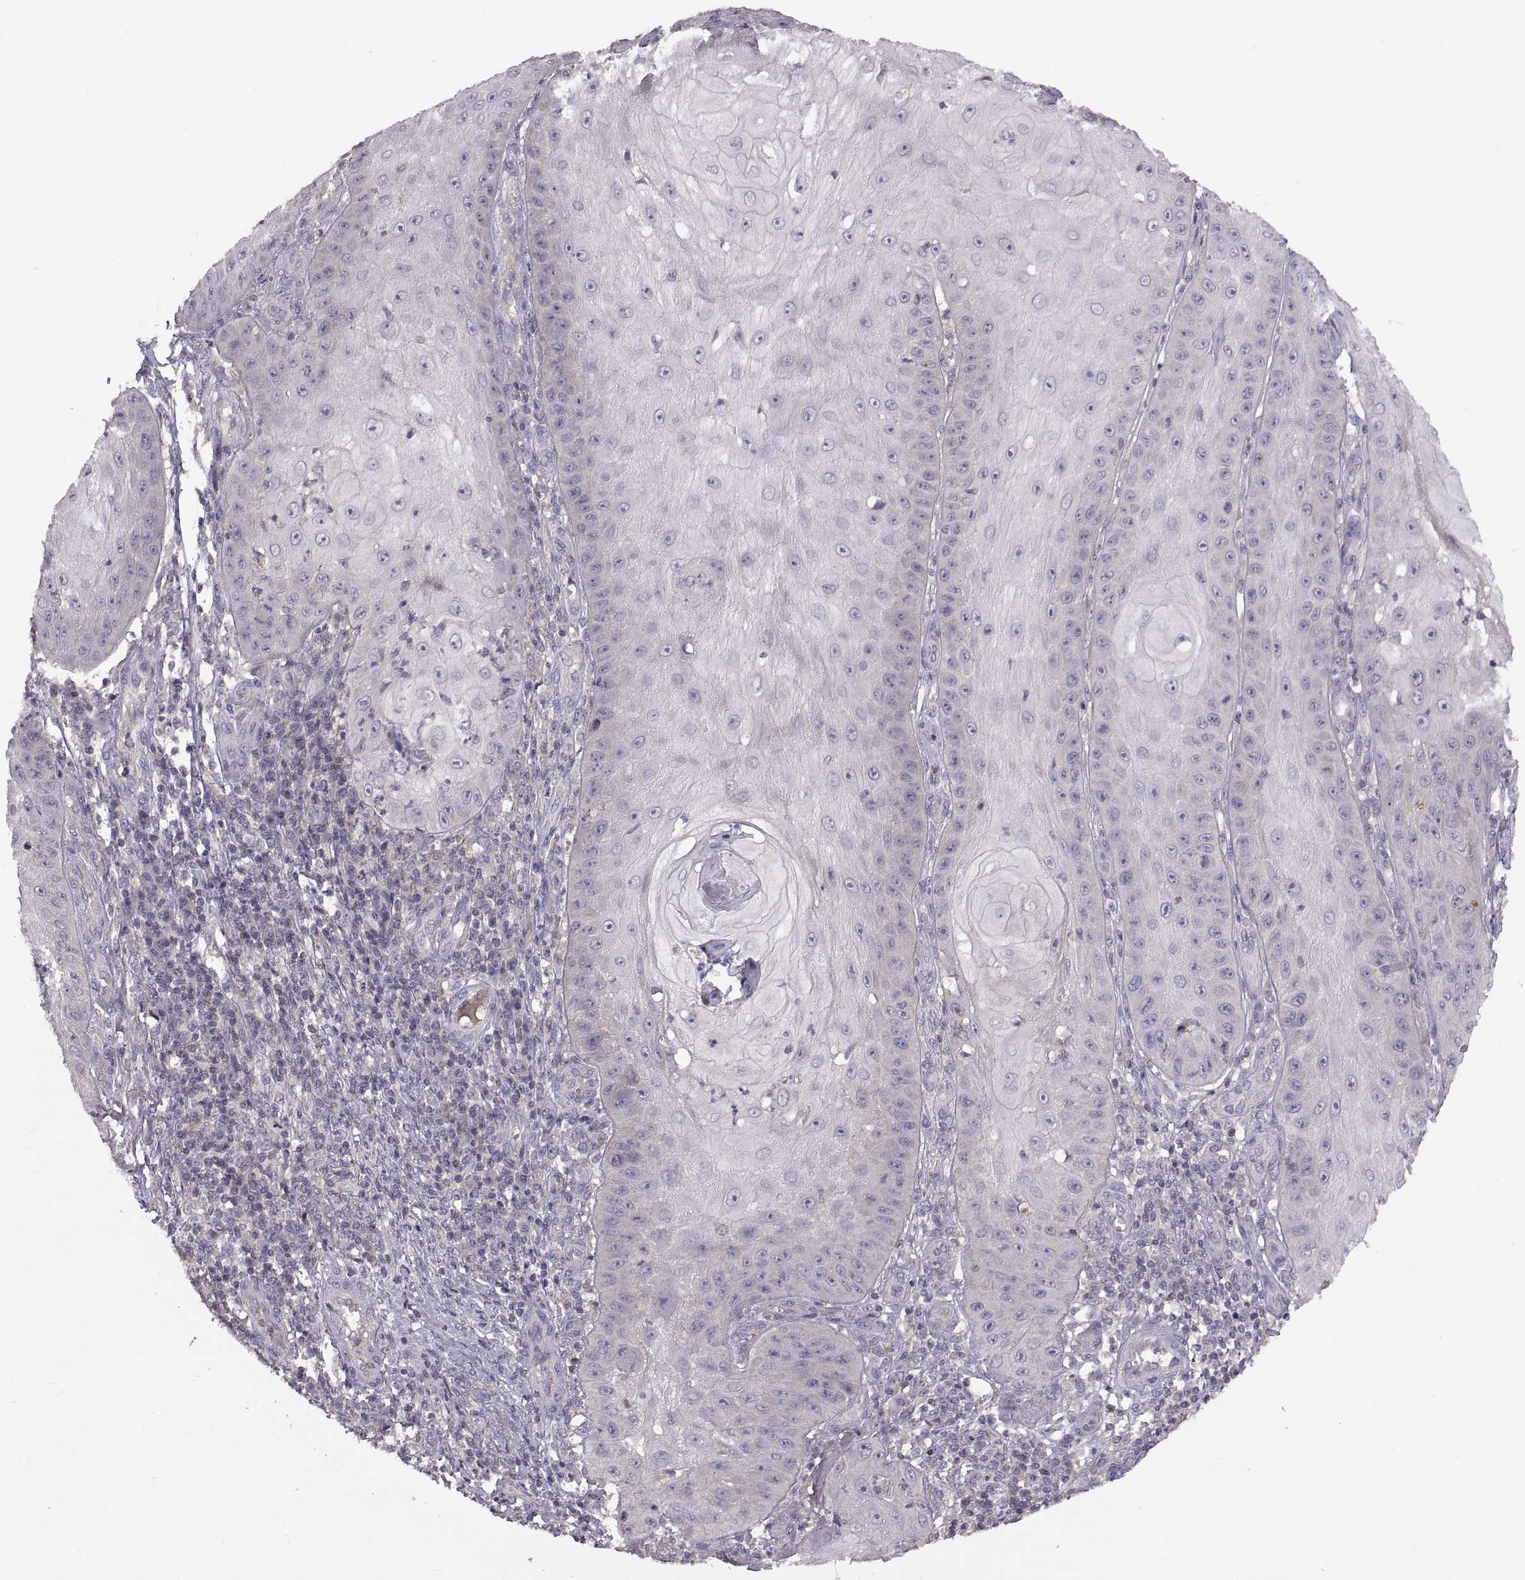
{"staining": {"intensity": "negative", "quantity": "none", "location": "none"}, "tissue": "skin cancer", "cell_type": "Tumor cells", "image_type": "cancer", "snomed": [{"axis": "morphology", "description": "Squamous cell carcinoma, NOS"}, {"axis": "topography", "description": "Skin"}], "caption": "Skin cancer (squamous cell carcinoma) was stained to show a protein in brown. There is no significant positivity in tumor cells.", "gene": "NMNAT2", "patient": {"sex": "male", "age": 70}}